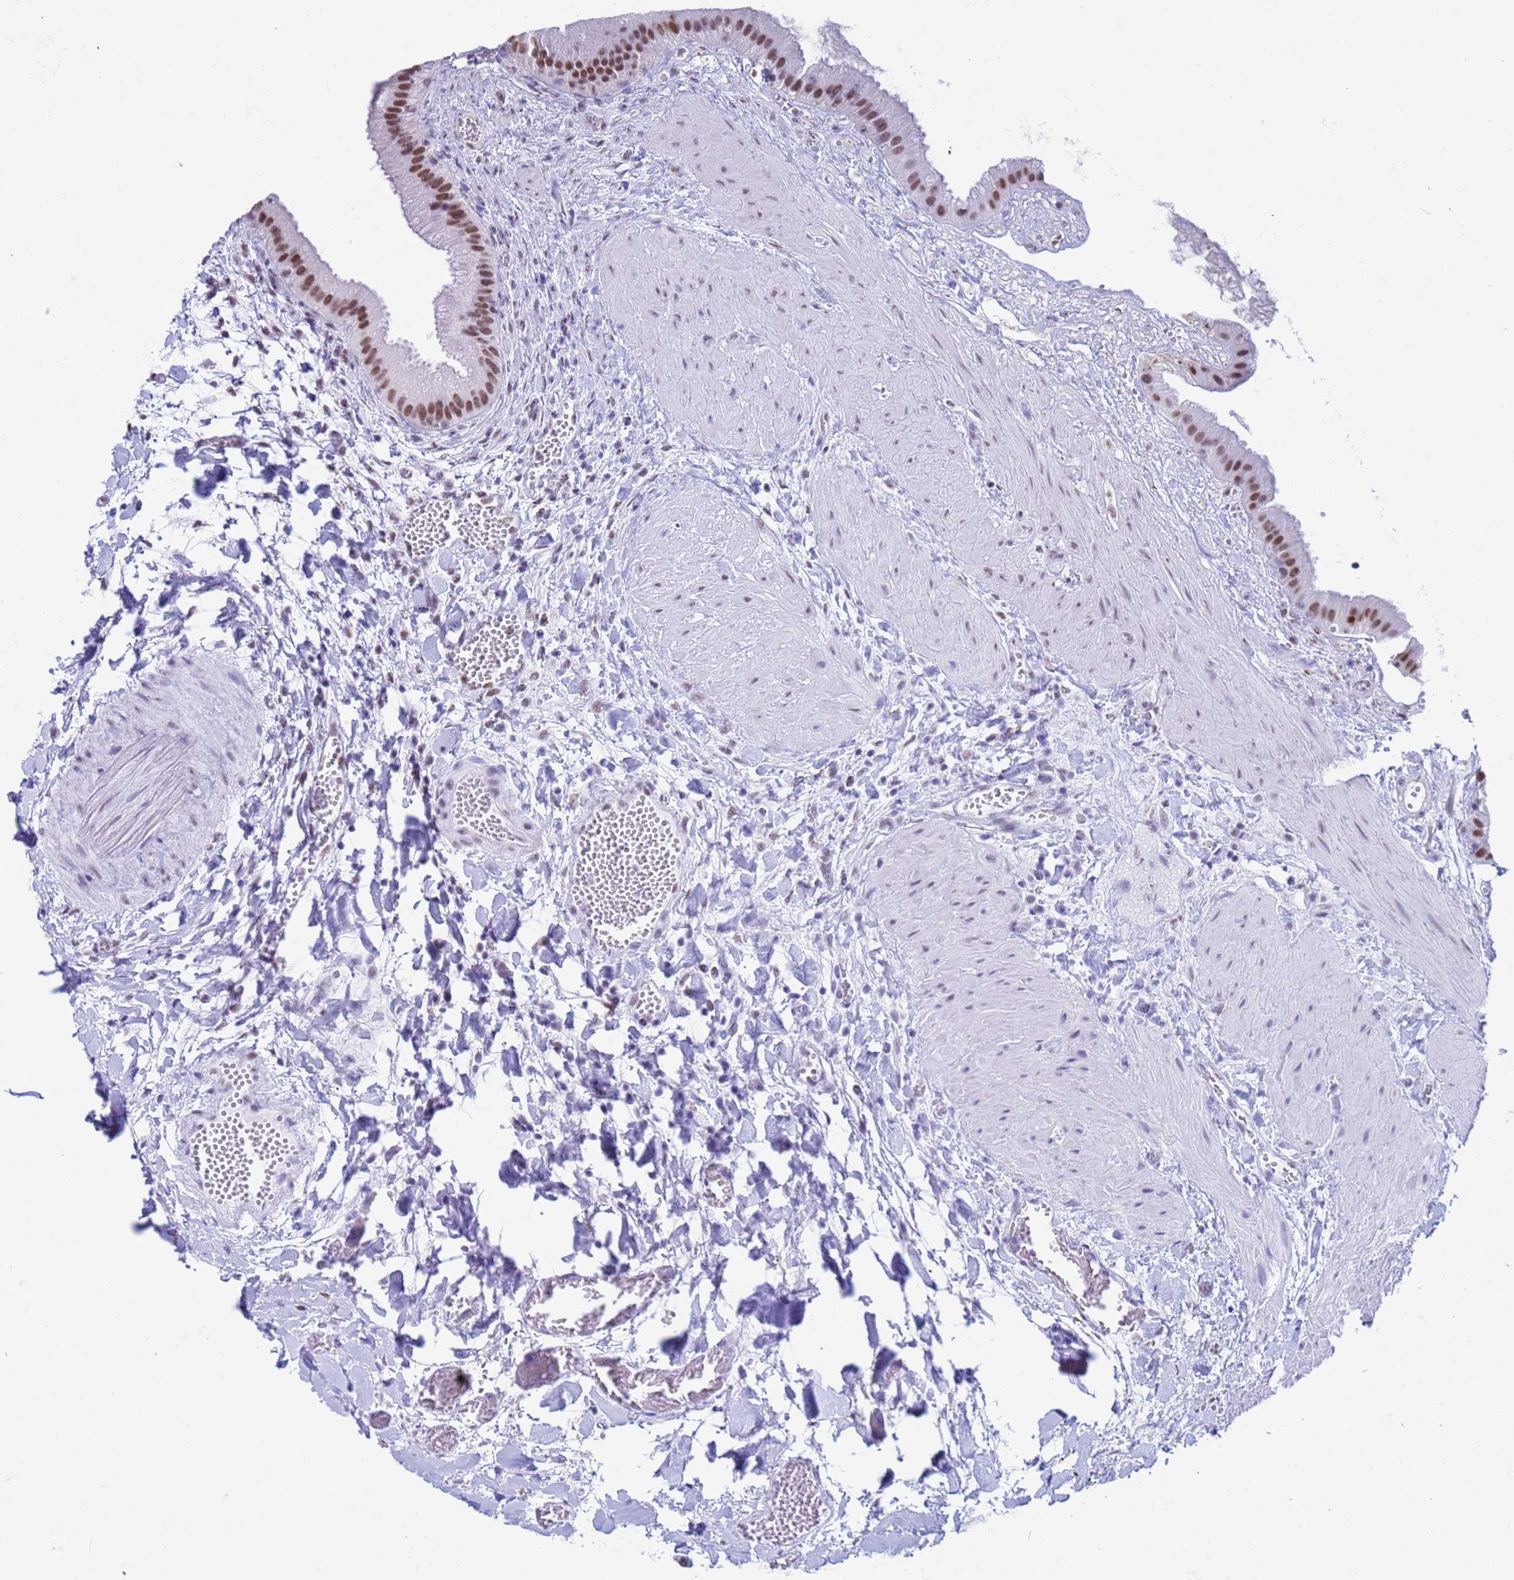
{"staining": {"intensity": "strong", "quantity": ">75%", "location": "nuclear"}, "tissue": "gallbladder", "cell_type": "Glandular cells", "image_type": "normal", "snomed": [{"axis": "morphology", "description": "Normal tissue, NOS"}, {"axis": "topography", "description": "Gallbladder"}], "caption": "A high-resolution image shows IHC staining of benign gallbladder, which demonstrates strong nuclear positivity in about >75% of glandular cells. (DAB (3,3'-diaminobenzidine) IHC, brown staining for protein, blue staining for nuclei).", "gene": "FAM170B", "patient": {"sex": "male", "age": 55}}